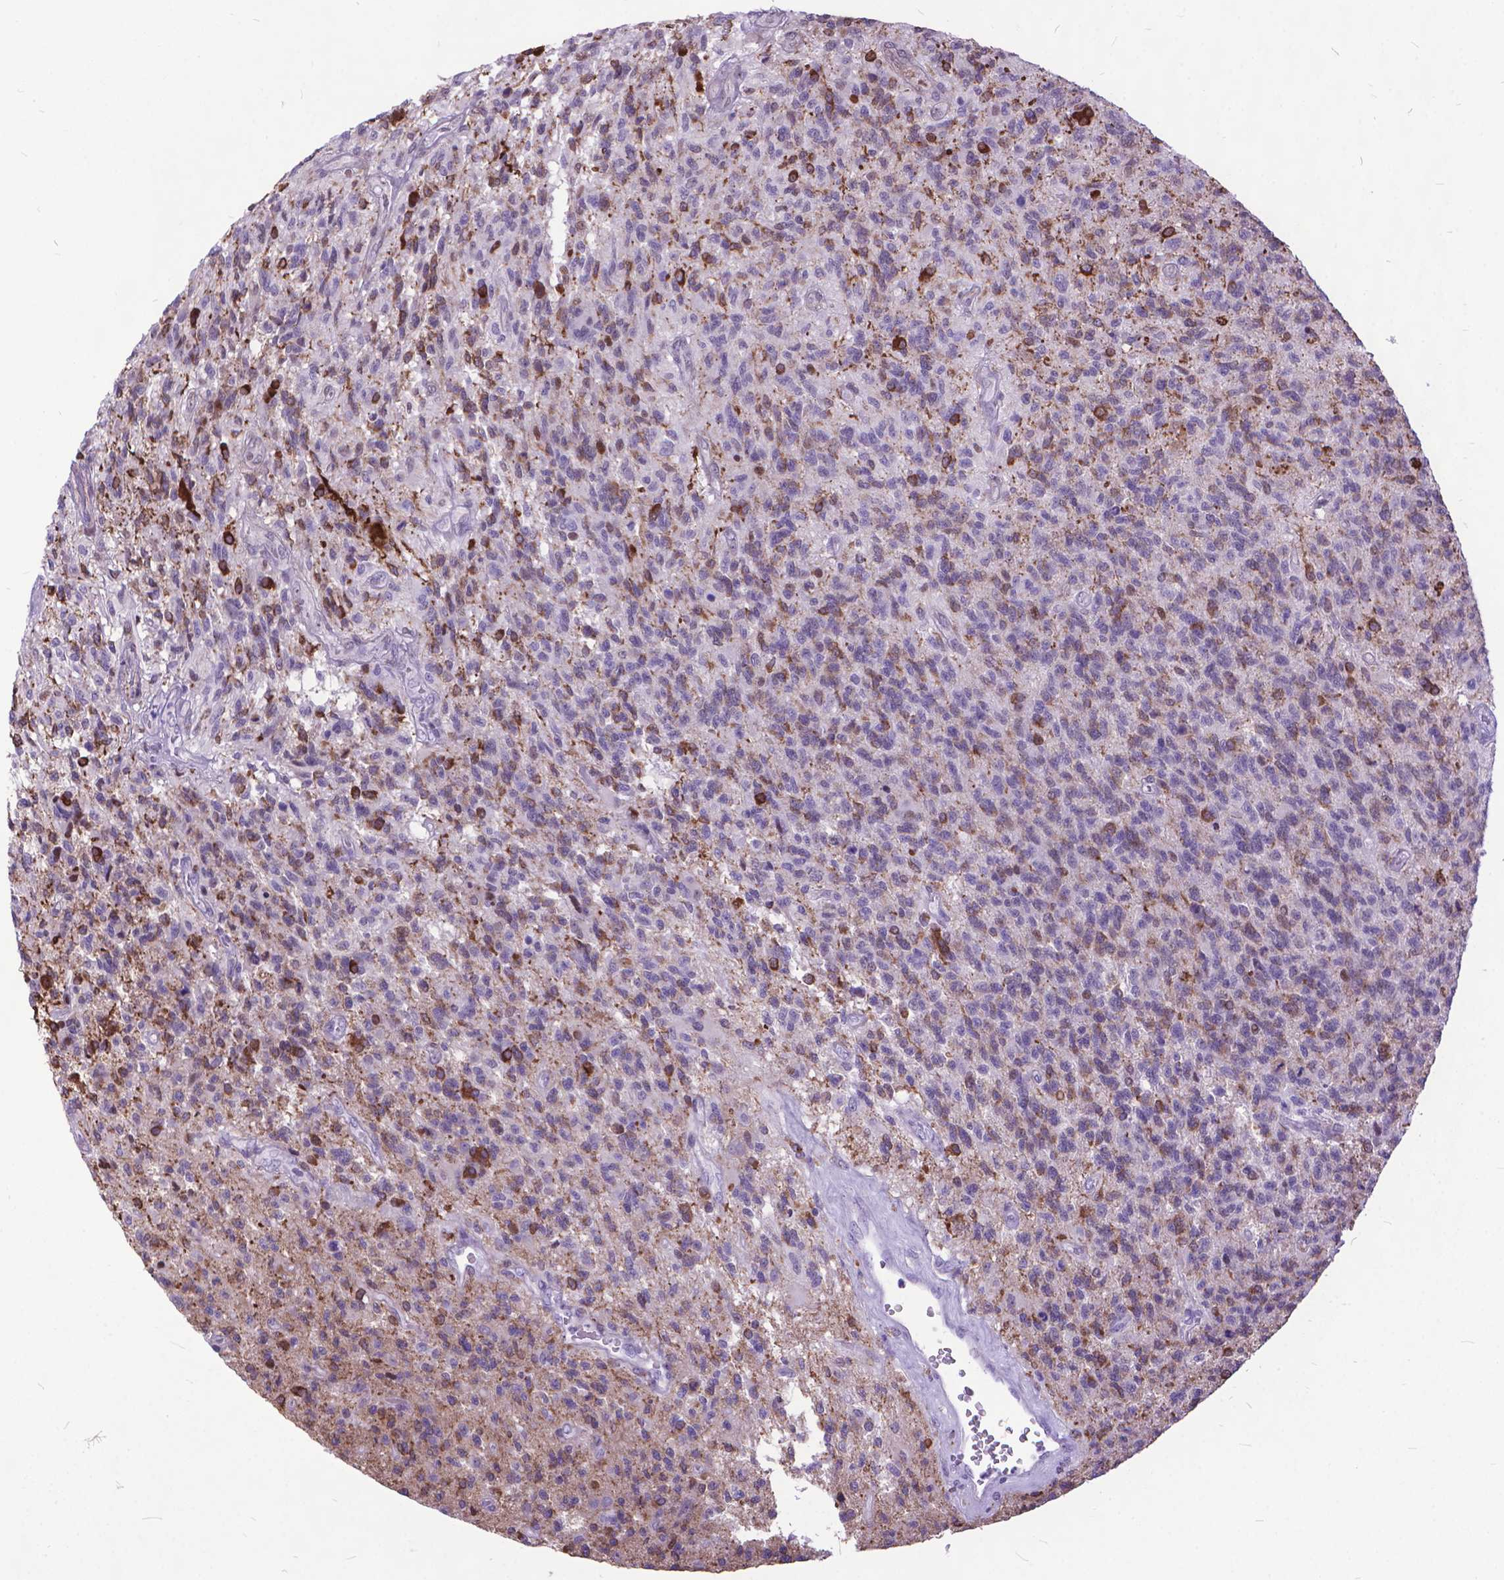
{"staining": {"intensity": "strong", "quantity": "<25%", "location": "cytoplasmic/membranous"}, "tissue": "glioma", "cell_type": "Tumor cells", "image_type": "cancer", "snomed": [{"axis": "morphology", "description": "Glioma, malignant, High grade"}, {"axis": "topography", "description": "Brain"}], "caption": "Glioma stained with a brown dye demonstrates strong cytoplasmic/membranous positive expression in approximately <25% of tumor cells.", "gene": "POLE4", "patient": {"sex": "male", "age": 56}}